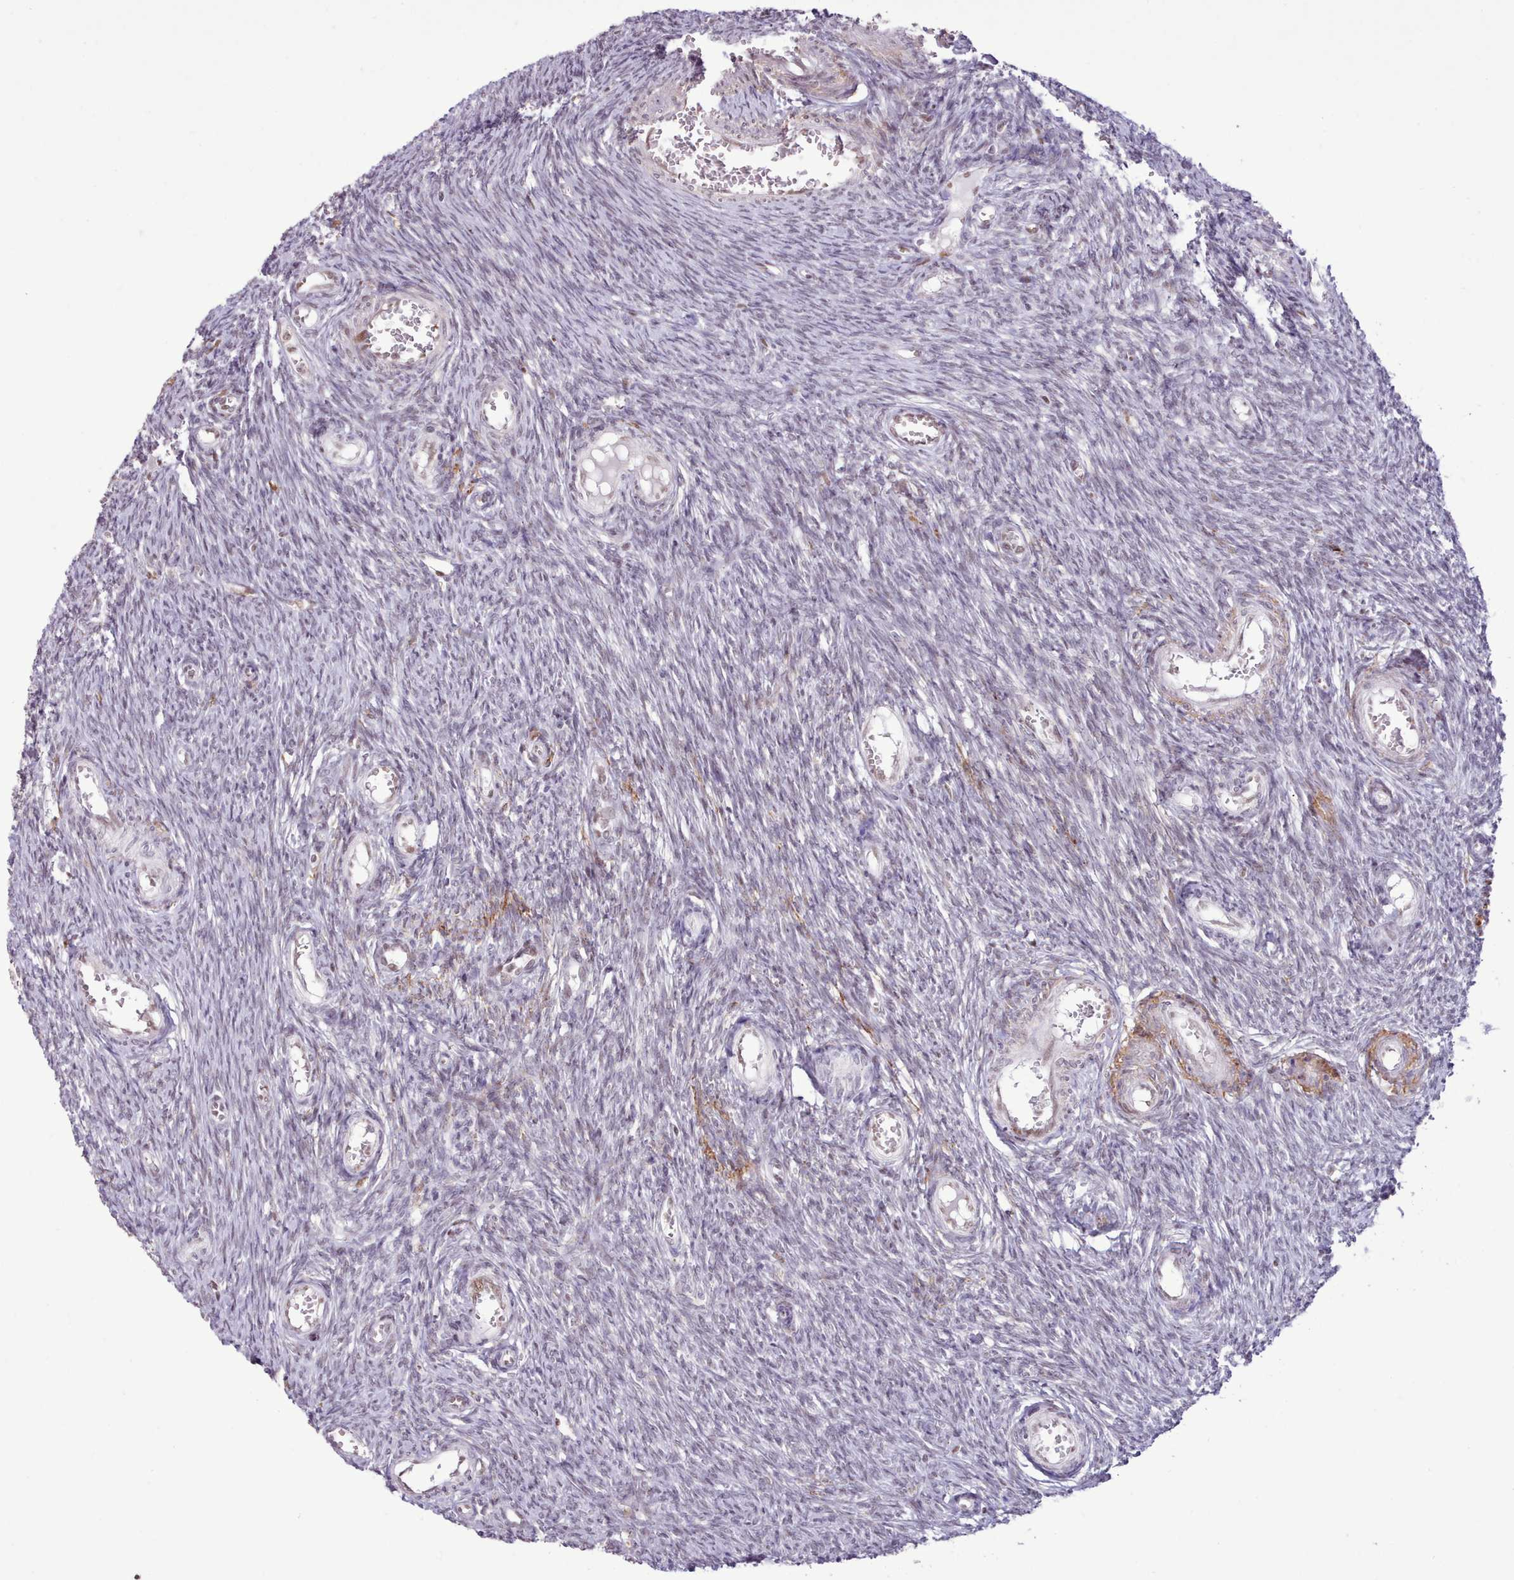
{"staining": {"intensity": "negative", "quantity": "none", "location": "none"}, "tissue": "ovary", "cell_type": "Ovarian stroma cells", "image_type": "normal", "snomed": [{"axis": "morphology", "description": "Normal tissue, NOS"}, {"axis": "topography", "description": "Ovary"}], "caption": "DAB (3,3'-diaminobenzidine) immunohistochemical staining of benign ovary exhibits no significant positivity in ovarian stroma cells. (Immunohistochemistry (ihc), brightfield microscopy, high magnification).", "gene": "TAF15", "patient": {"sex": "female", "age": 44}}